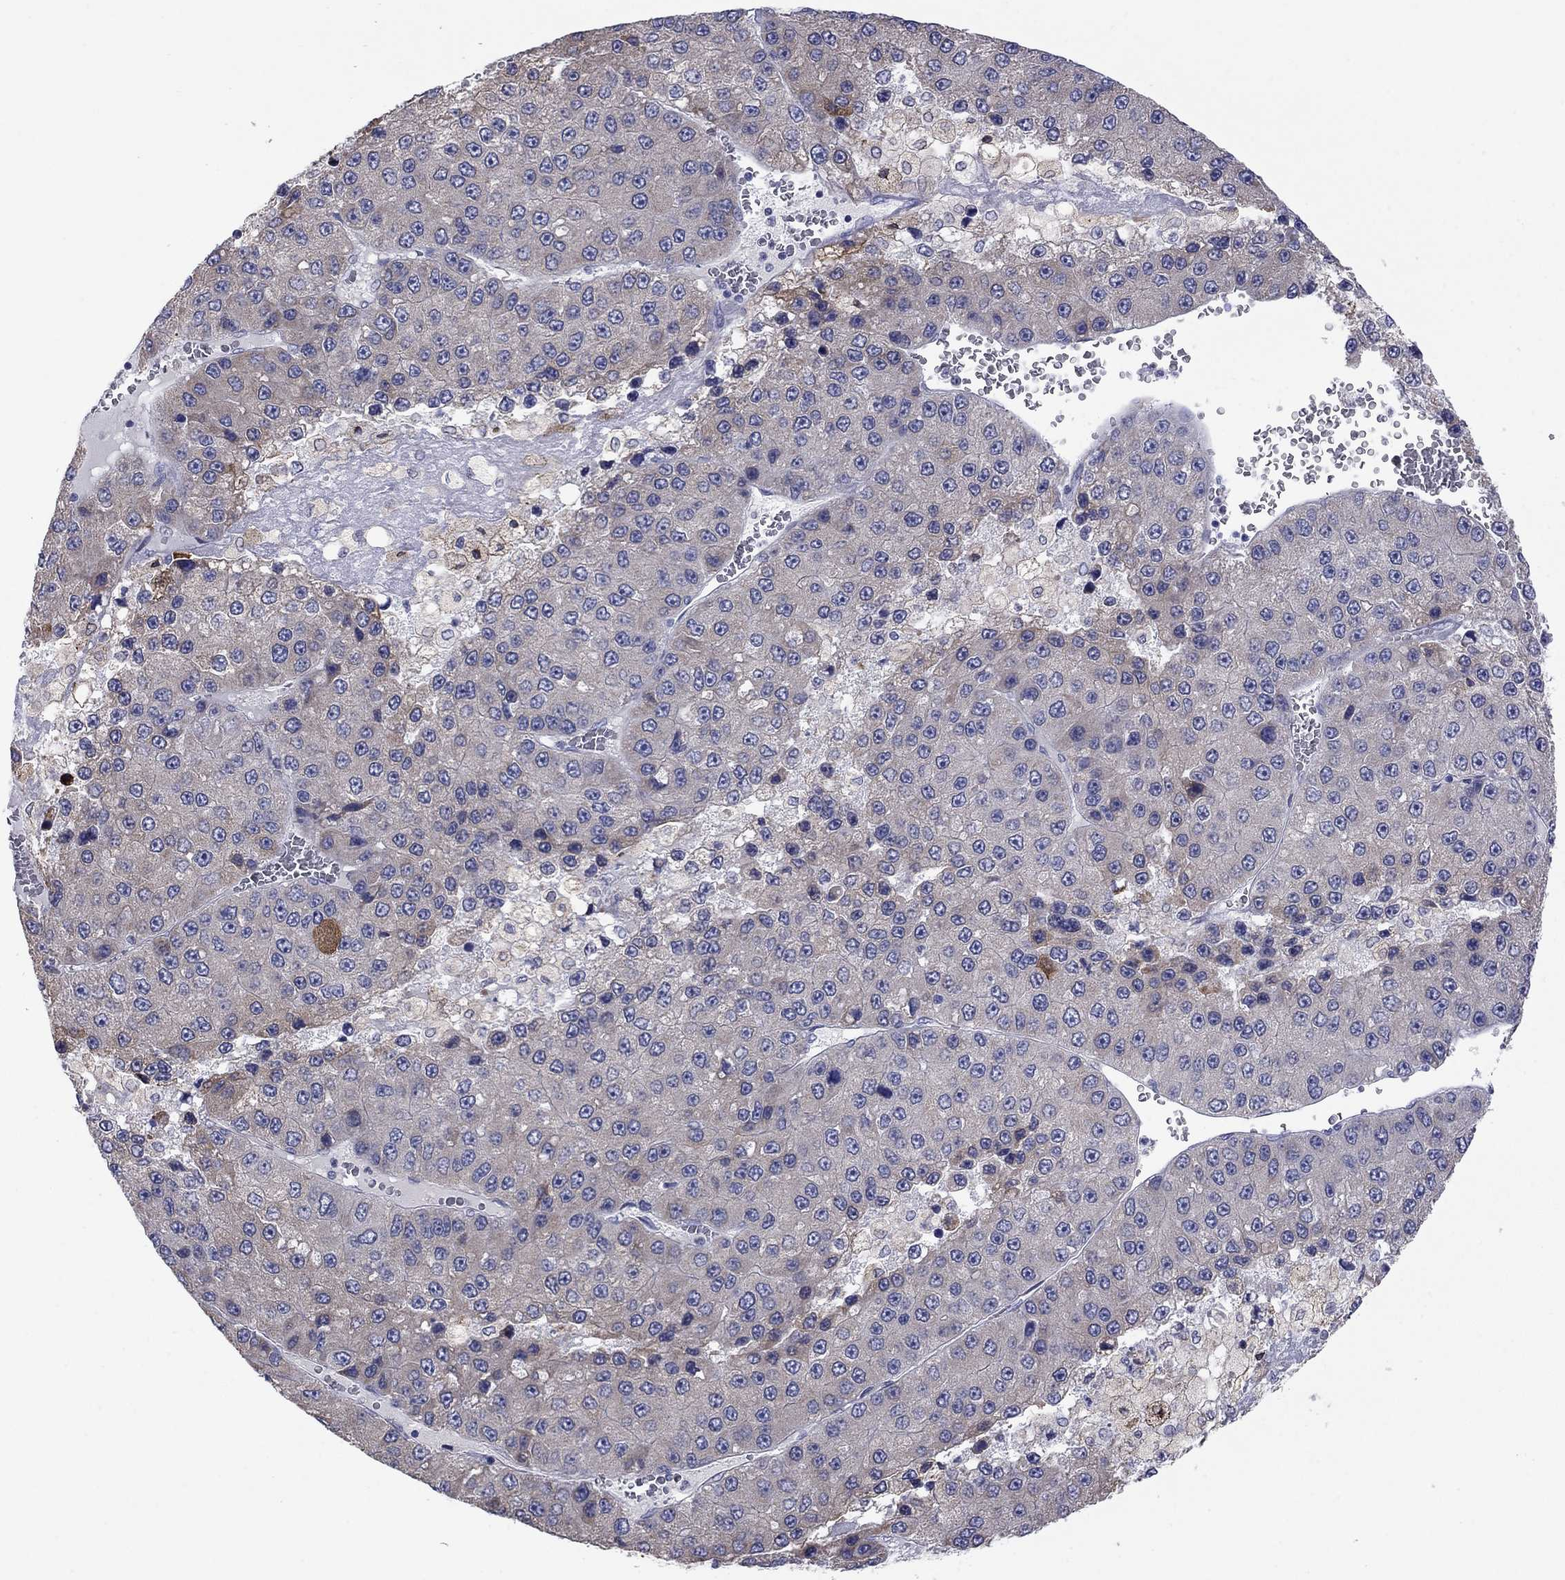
{"staining": {"intensity": "moderate", "quantity": "<25%", "location": "cytoplasmic/membranous"}, "tissue": "liver cancer", "cell_type": "Tumor cells", "image_type": "cancer", "snomed": [{"axis": "morphology", "description": "Carcinoma, Hepatocellular, NOS"}, {"axis": "topography", "description": "Liver"}], "caption": "Liver cancer tissue shows moderate cytoplasmic/membranous expression in about <25% of tumor cells", "gene": "TMPRSS11A", "patient": {"sex": "female", "age": 73}}